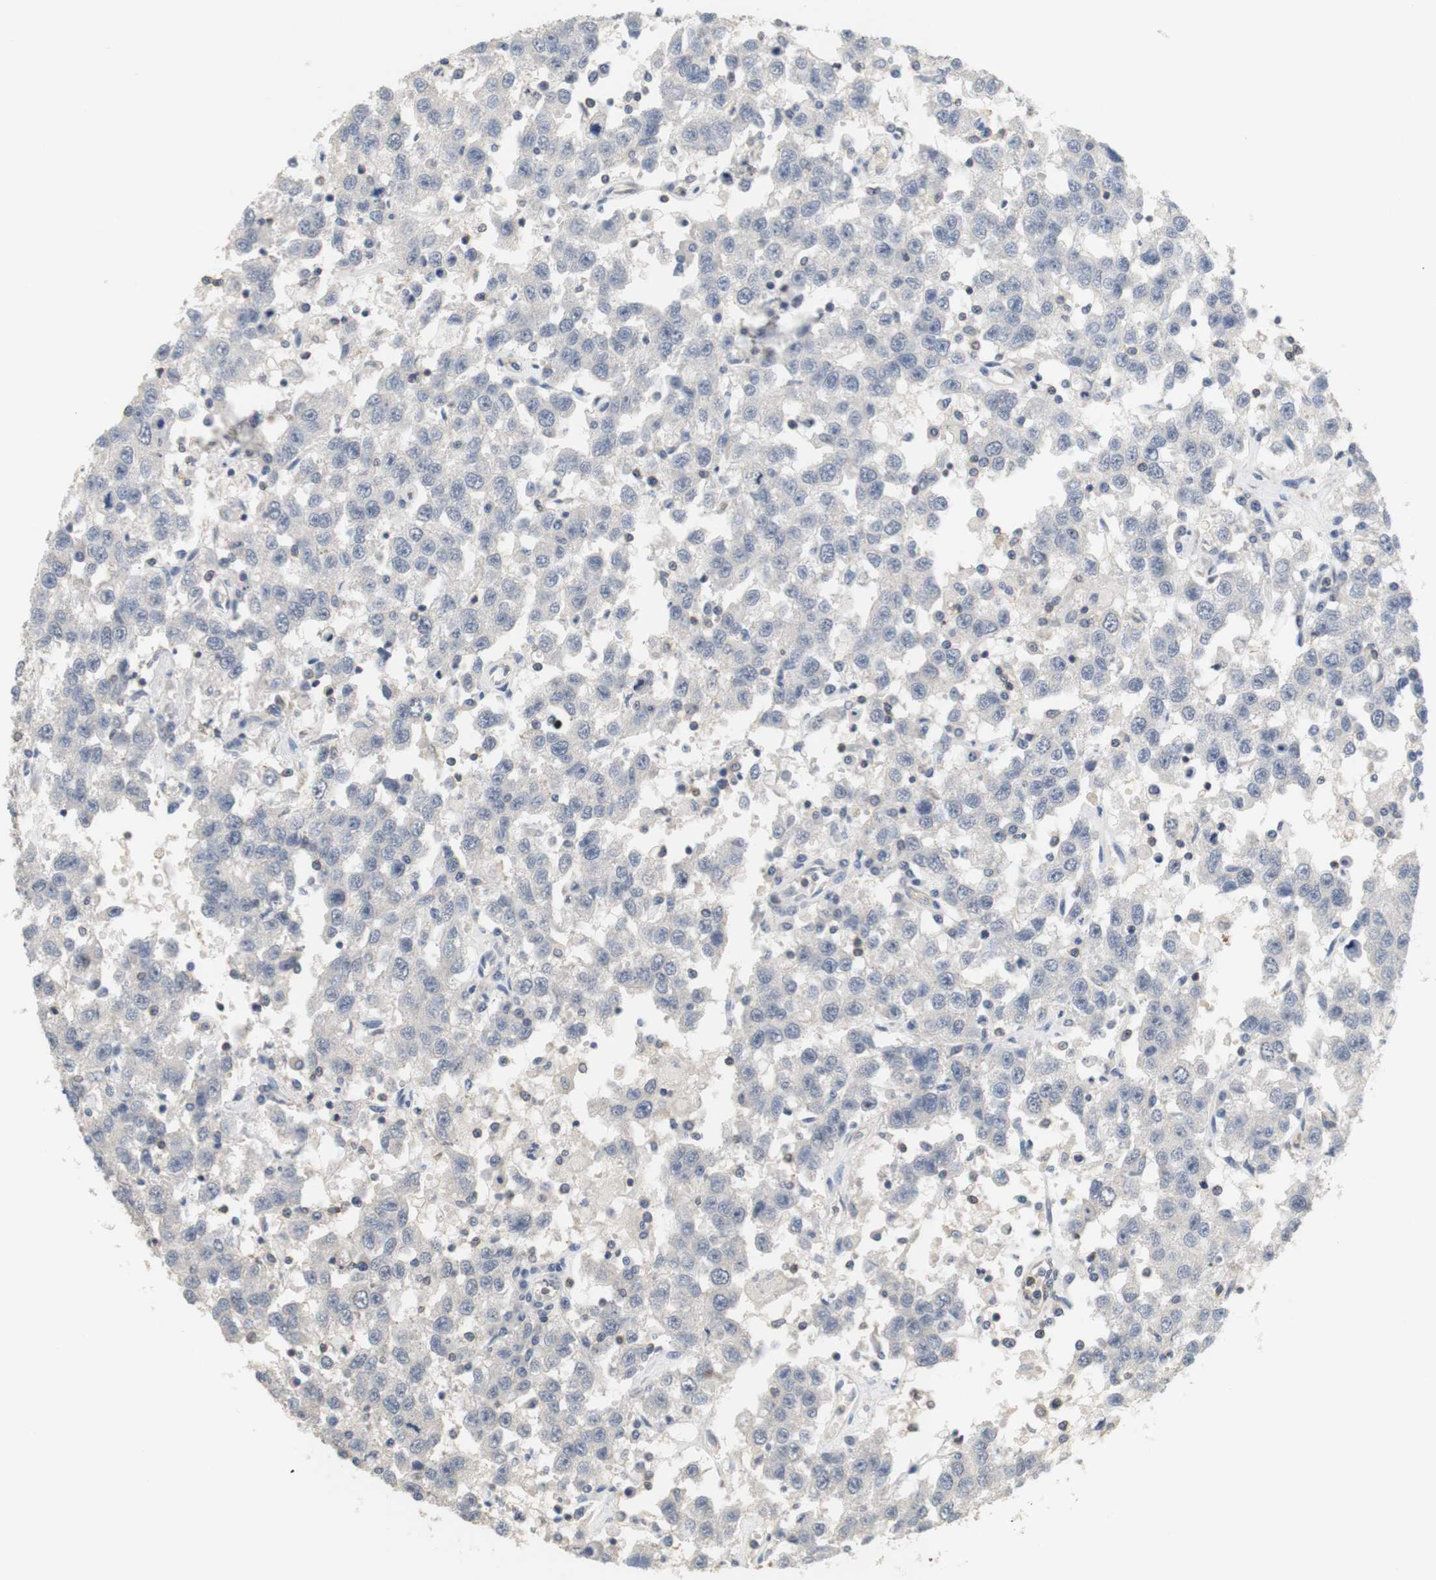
{"staining": {"intensity": "negative", "quantity": "none", "location": "none"}, "tissue": "testis cancer", "cell_type": "Tumor cells", "image_type": "cancer", "snomed": [{"axis": "morphology", "description": "Seminoma, NOS"}, {"axis": "topography", "description": "Testis"}], "caption": "There is no significant staining in tumor cells of seminoma (testis). (Stains: DAB (3,3'-diaminobenzidine) immunohistochemistry with hematoxylin counter stain, Microscopy: brightfield microscopy at high magnification).", "gene": "OSR1", "patient": {"sex": "male", "age": 41}}